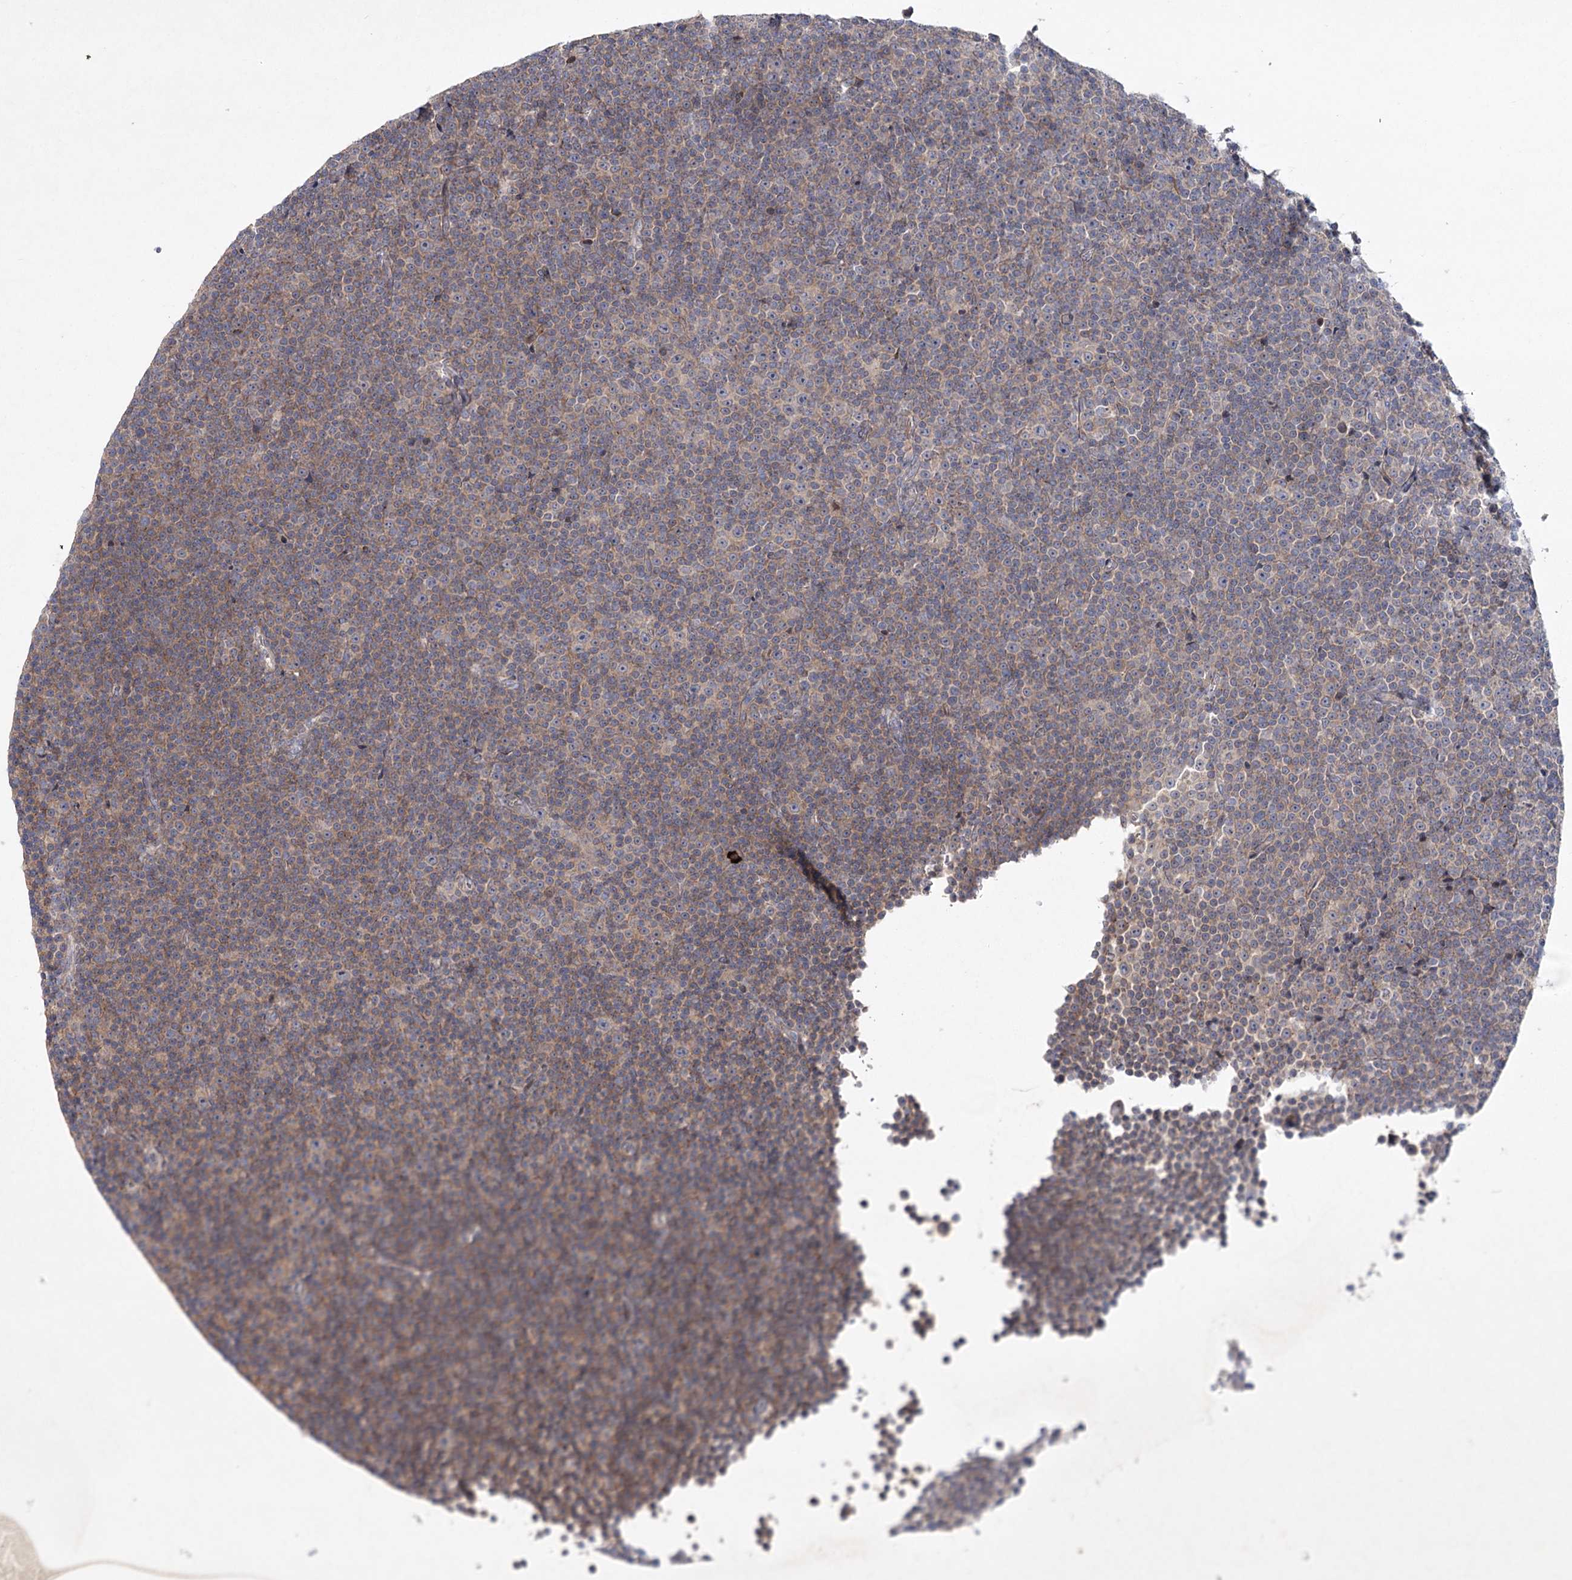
{"staining": {"intensity": "weak", "quantity": "<25%", "location": "cytoplasmic/membranous"}, "tissue": "lymphoma", "cell_type": "Tumor cells", "image_type": "cancer", "snomed": [{"axis": "morphology", "description": "Malignant lymphoma, non-Hodgkin's type, Low grade"}, {"axis": "topography", "description": "Lymph node"}], "caption": "A photomicrograph of lymphoma stained for a protein reveals no brown staining in tumor cells. The staining is performed using DAB brown chromogen with nuclei counter-stained in using hematoxylin.", "gene": "MAP3K13", "patient": {"sex": "female", "age": 67}}